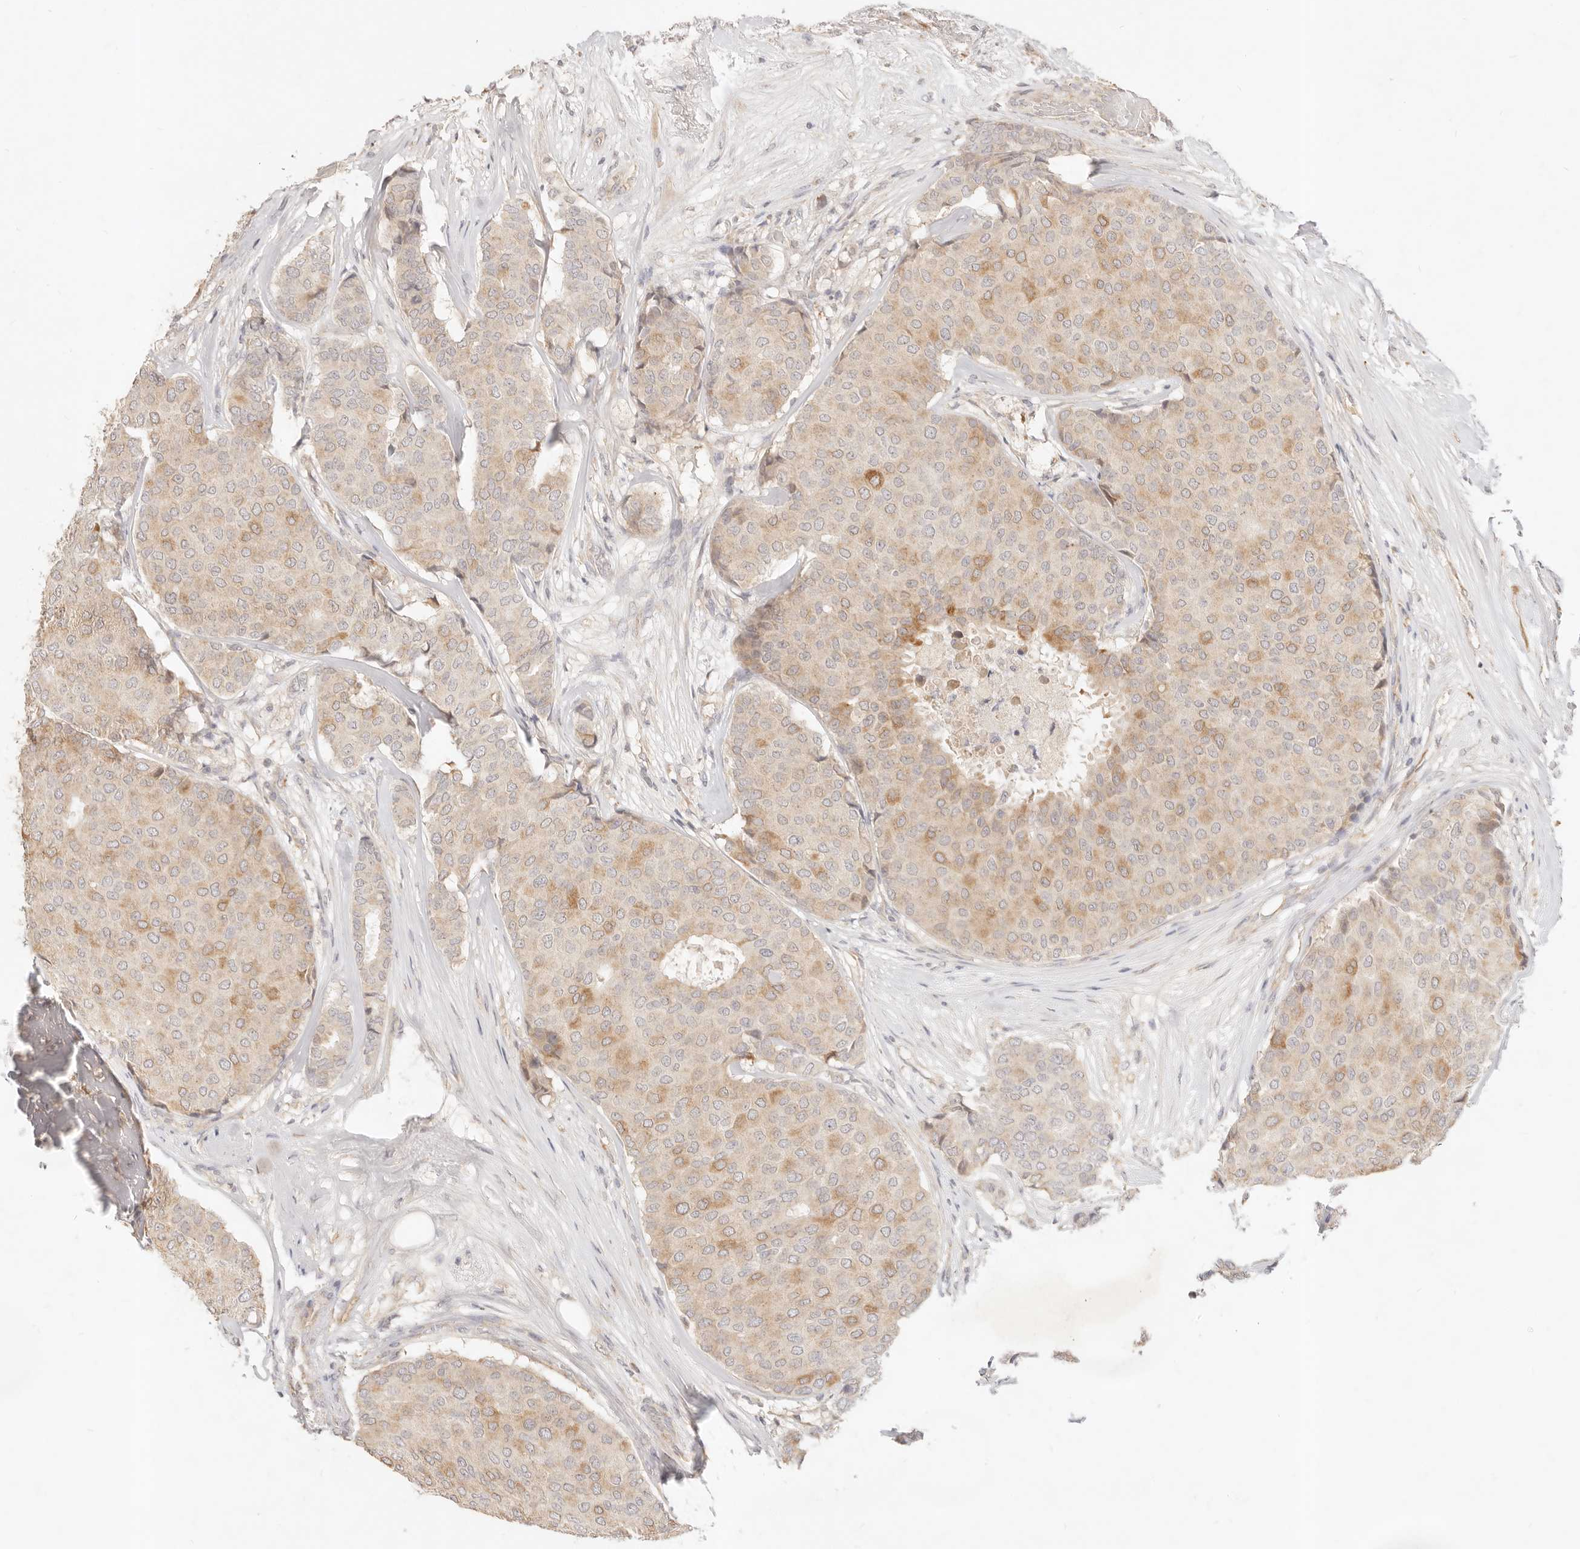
{"staining": {"intensity": "moderate", "quantity": "<25%", "location": "cytoplasmic/membranous"}, "tissue": "breast cancer", "cell_type": "Tumor cells", "image_type": "cancer", "snomed": [{"axis": "morphology", "description": "Duct carcinoma"}, {"axis": "topography", "description": "Breast"}], "caption": "High-magnification brightfield microscopy of breast cancer stained with DAB (3,3'-diaminobenzidine) (brown) and counterstained with hematoxylin (blue). tumor cells exhibit moderate cytoplasmic/membranous staining is seen in approximately<25% of cells.", "gene": "RUBCNL", "patient": {"sex": "female", "age": 75}}